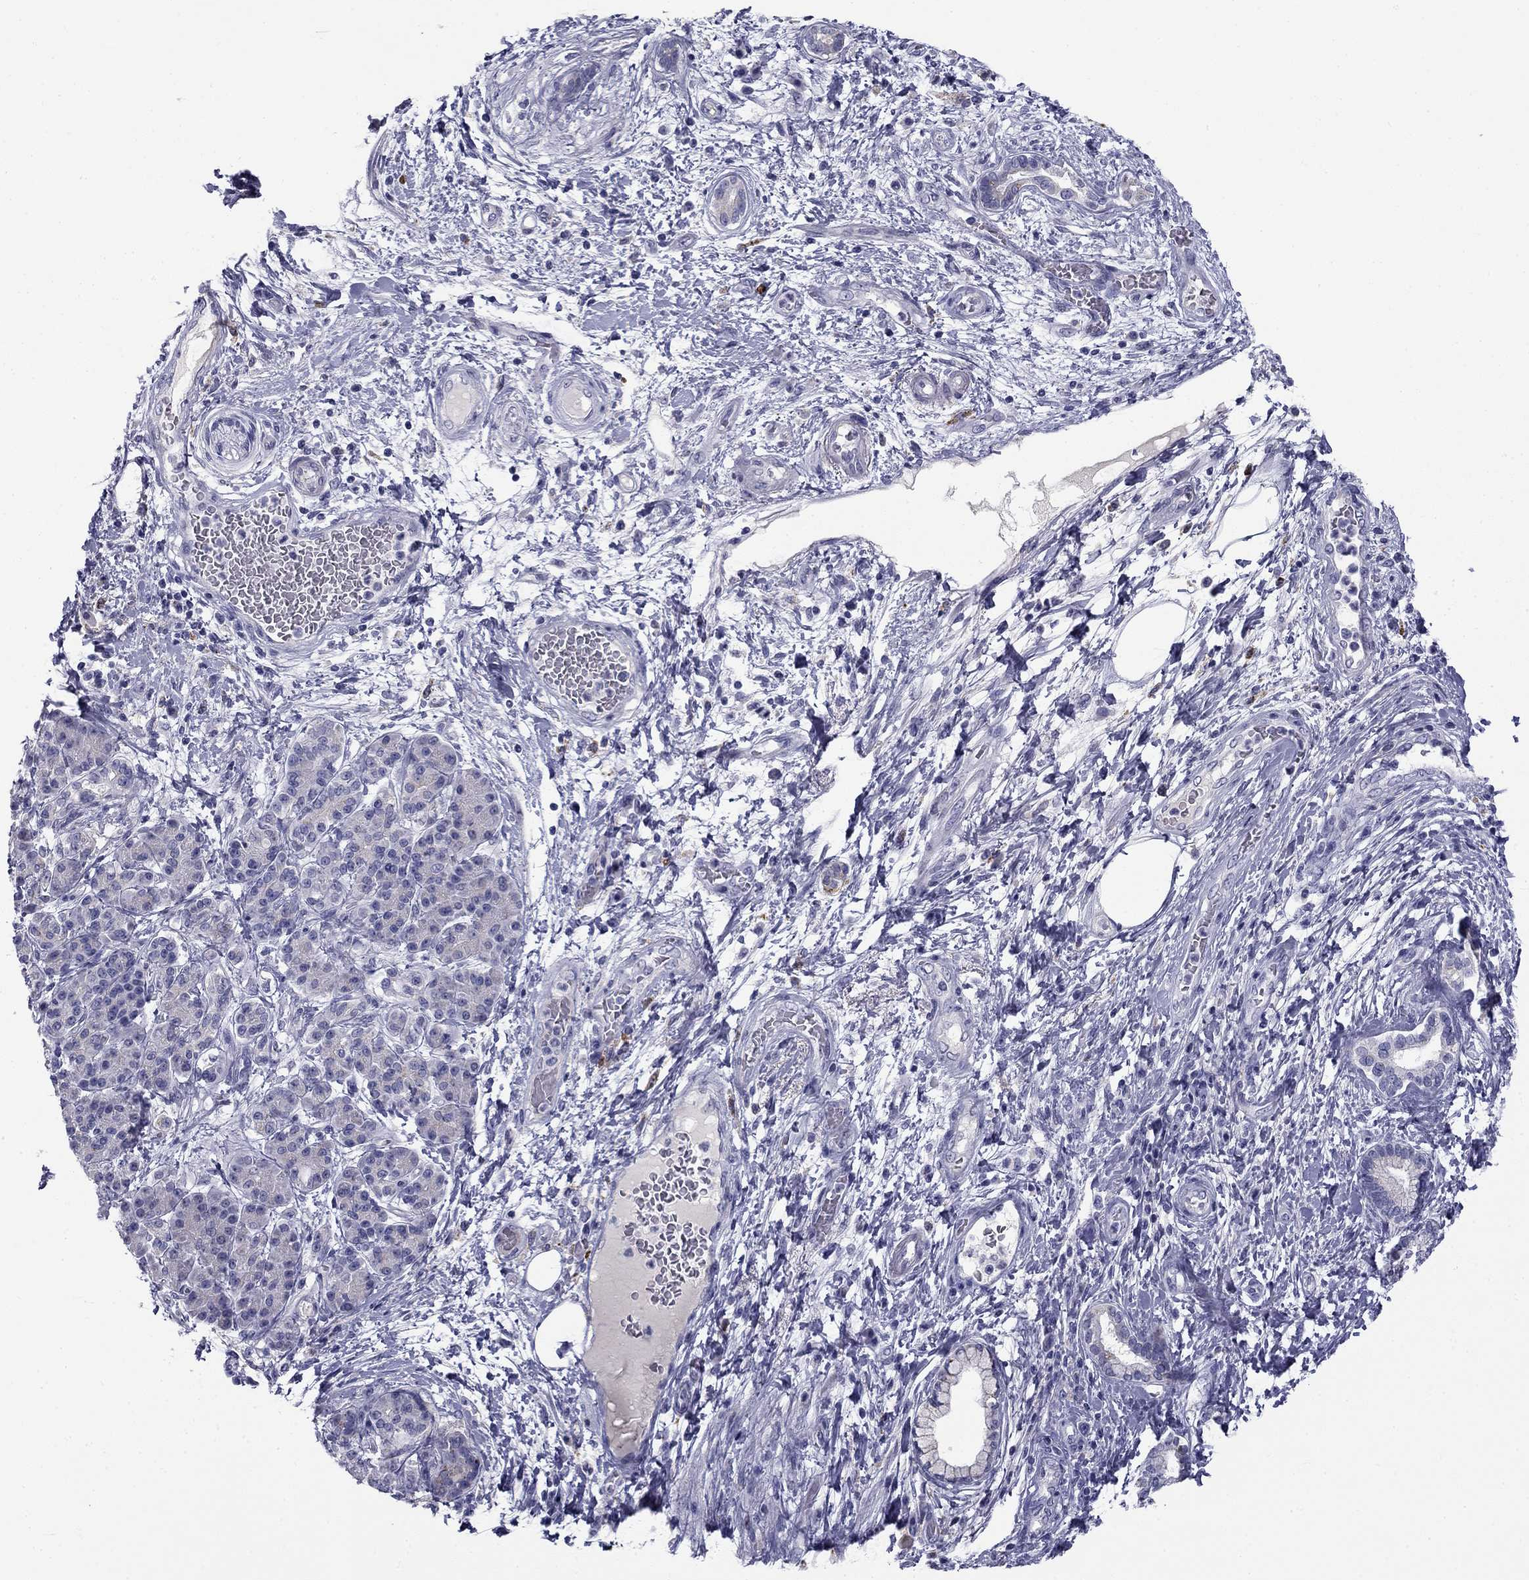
{"staining": {"intensity": "negative", "quantity": "none", "location": "none"}, "tissue": "pancreatic cancer", "cell_type": "Tumor cells", "image_type": "cancer", "snomed": [{"axis": "morphology", "description": "Adenocarcinoma, NOS"}, {"axis": "topography", "description": "Pancreas"}], "caption": "Tumor cells are negative for protein expression in human pancreatic cancer. (Brightfield microscopy of DAB immunohistochemistry (IHC) at high magnification).", "gene": "CLPSL2", "patient": {"sex": "female", "age": 73}}